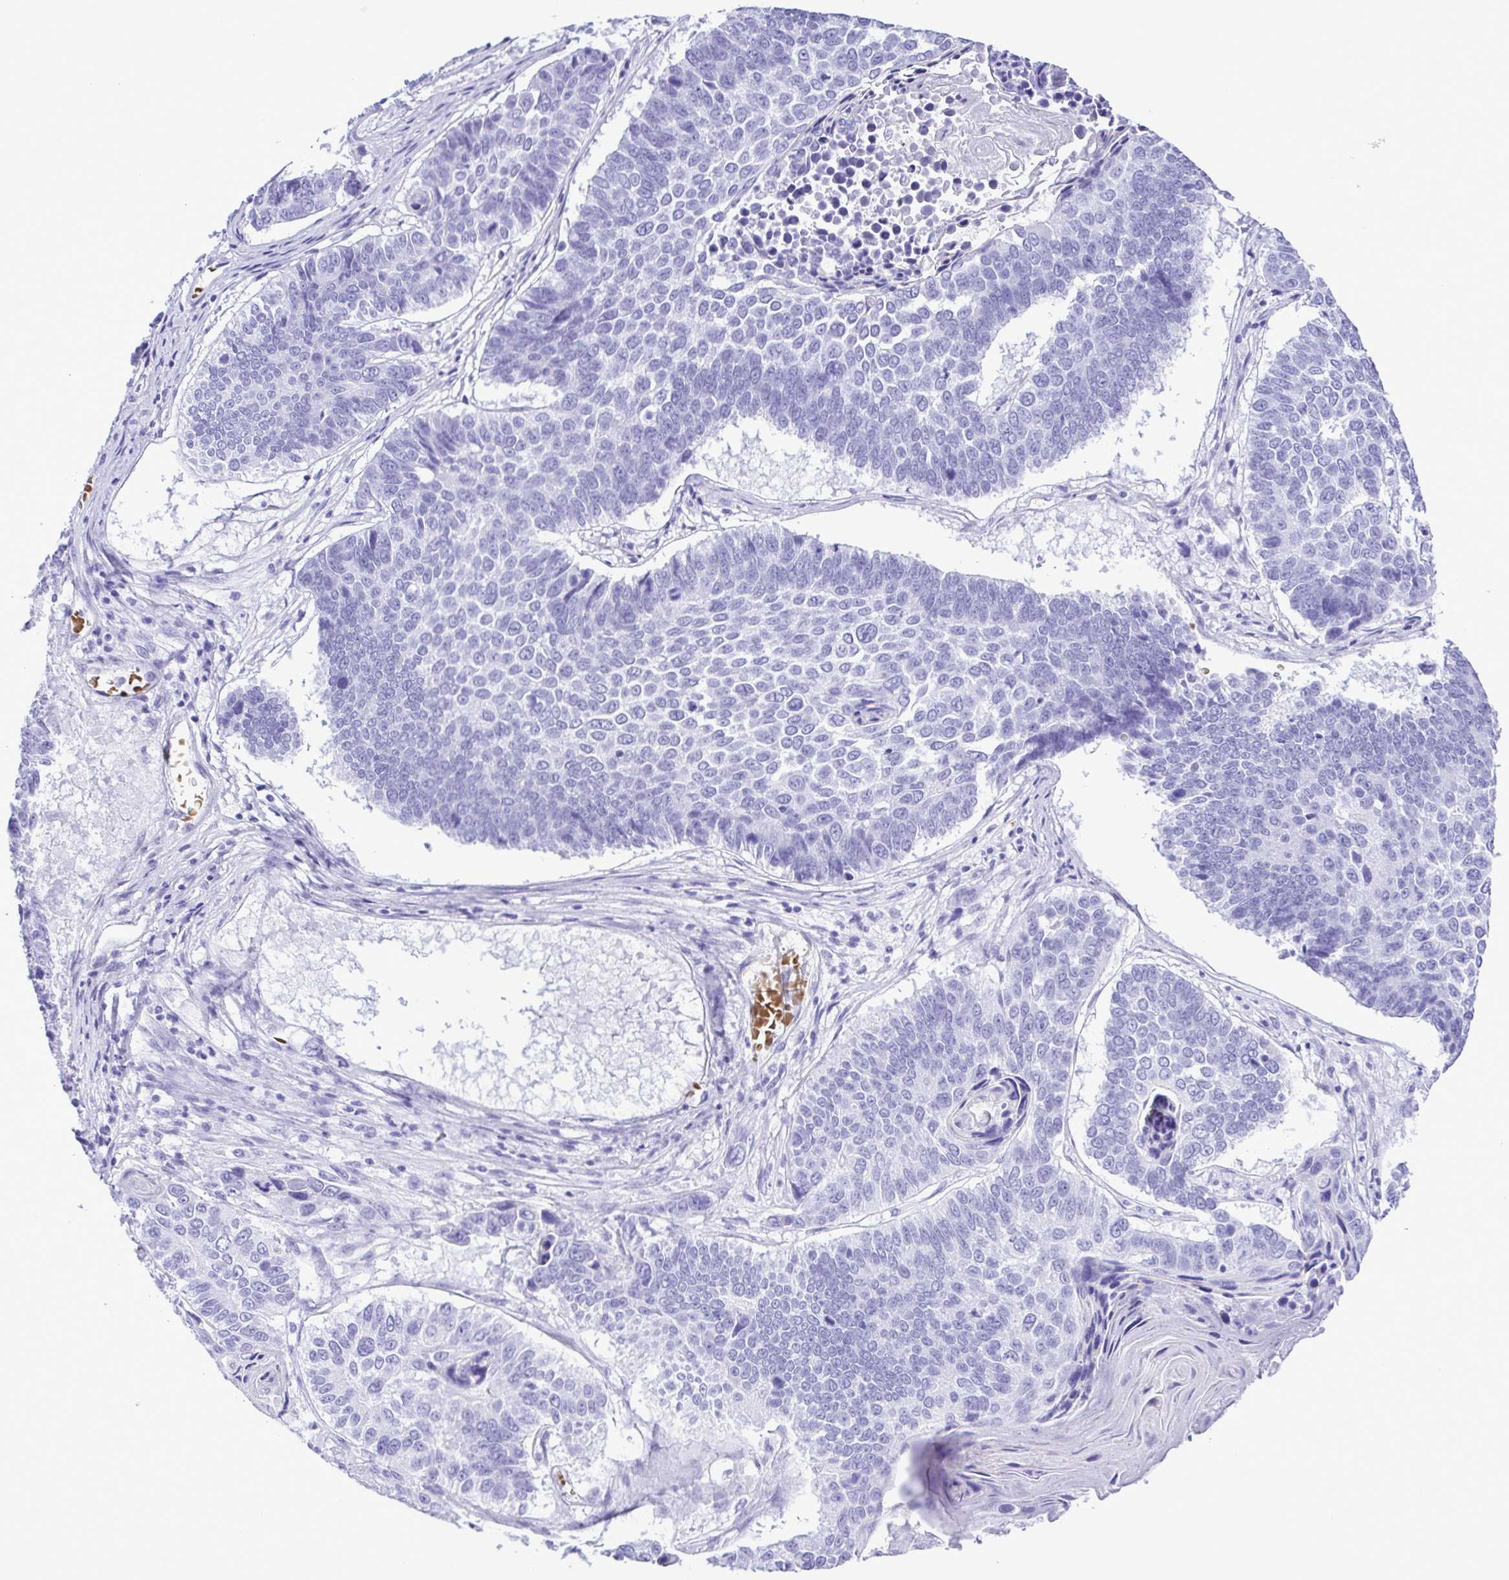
{"staining": {"intensity": "negative", "quantity": "none", "location": "none"}, "tissue": "lung cancer", "cell_type": "Tumor cells", "image_type": "cancer", "snomed": [{"axis": "morphology", "description": "Squamous cell carcinoma, NOS"}, {"axis": "topography", "description": "Lung"}], "caption": "The immunohistochemistry micrograph has no significant staining in tumor cells of lung cancer tissue.", "gene": "SYT1", "patient": {"sex": "male", "age": 73}}